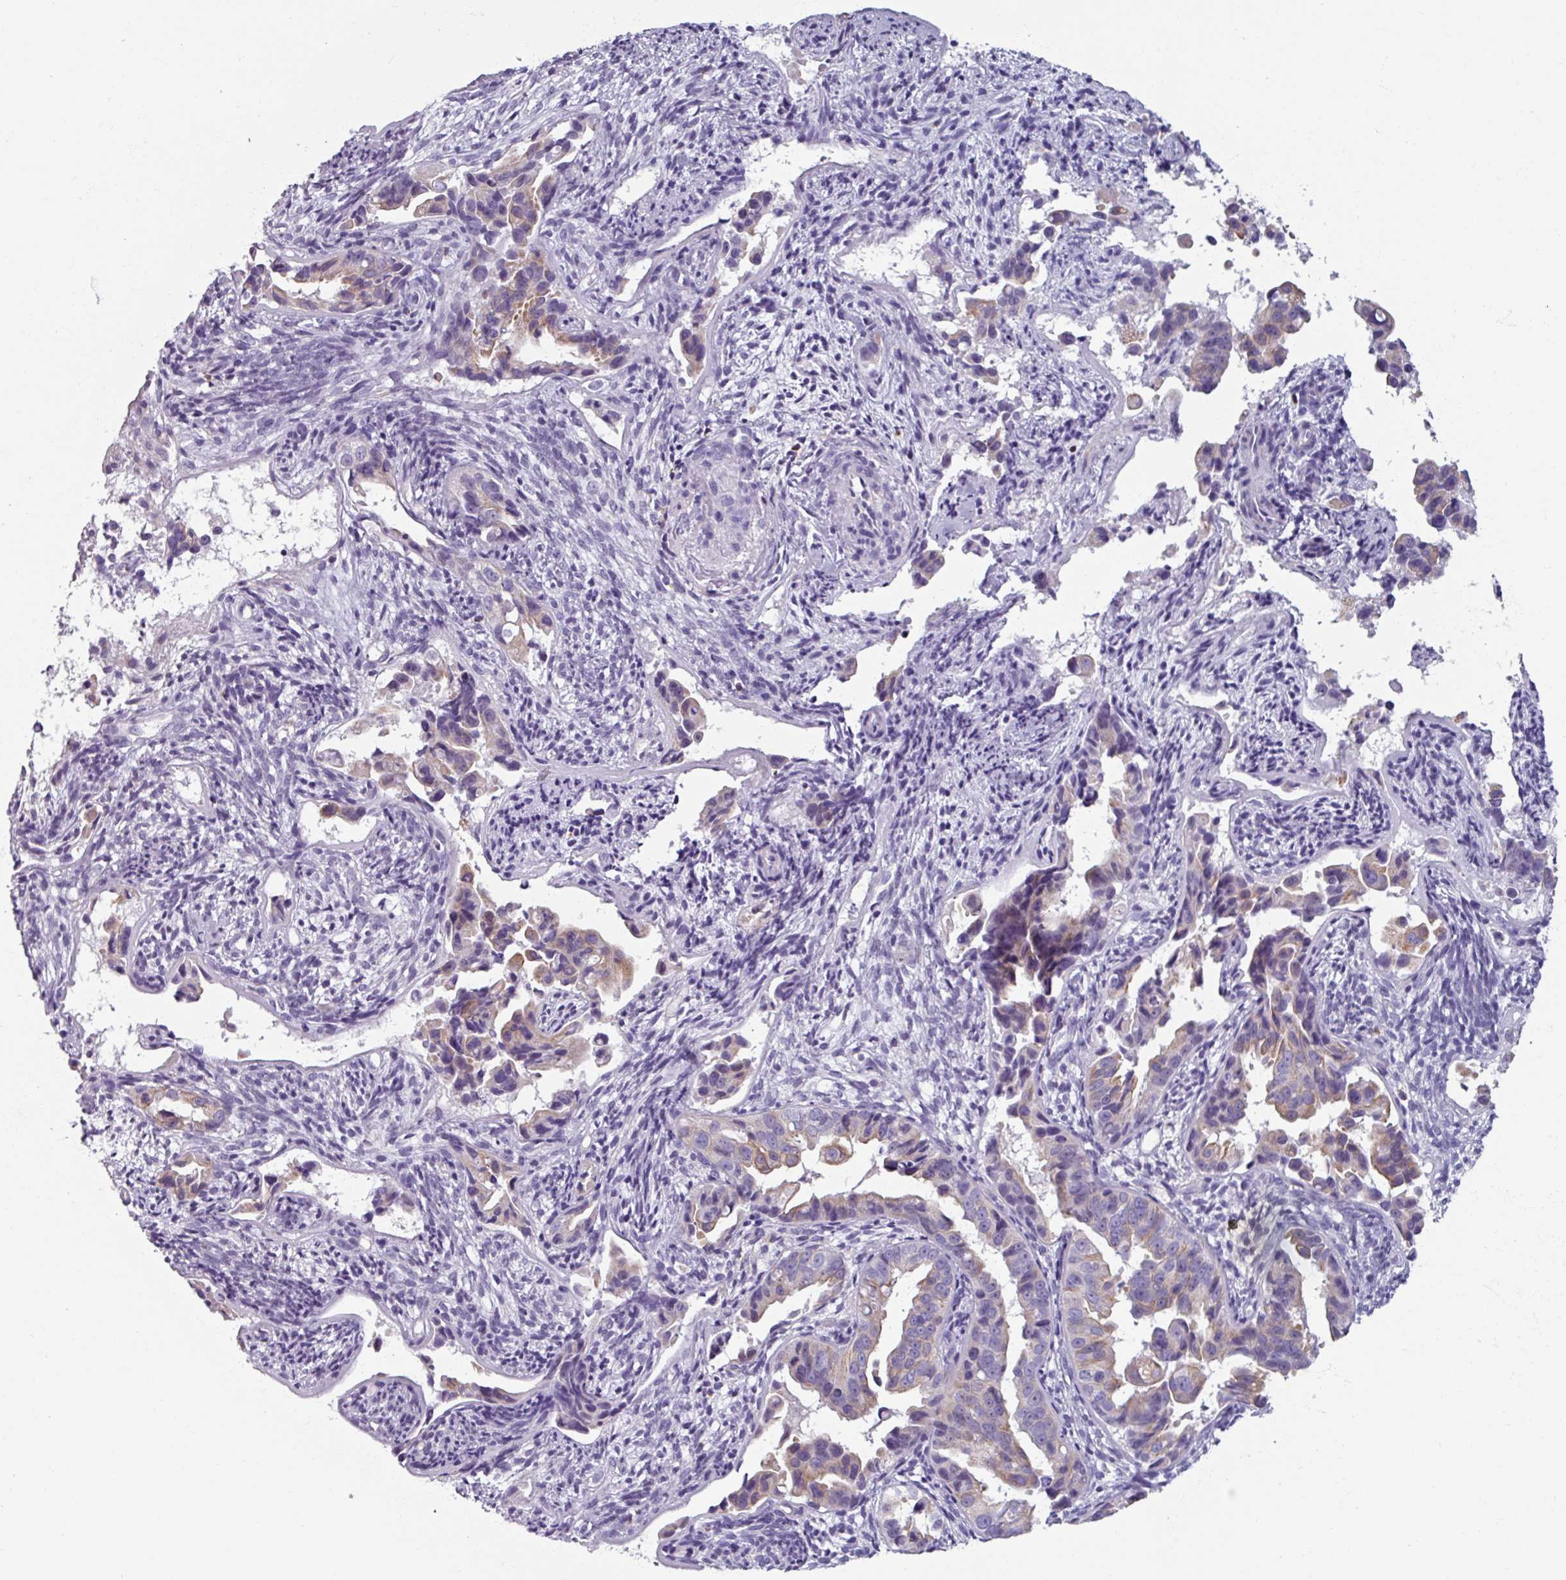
{"staining": {"intensity": "negative", "quantity": "none", "location": "none"}, "tissue": "endometrial cancer", "cell_type": "Tumor cells", "image_type": "cancer", "snomed": [{"axis": "morphology", "description": "Adenocarcinoma, NOS"}, {"axis": "topography", "description": "Endometrium"}], "caption": "Immunohistochemistry of endometrial adenocarcinoma reveals no expression in tumor cells.", "gene": "SPESP1", "patient": {"sex": "female", "age": 57}}